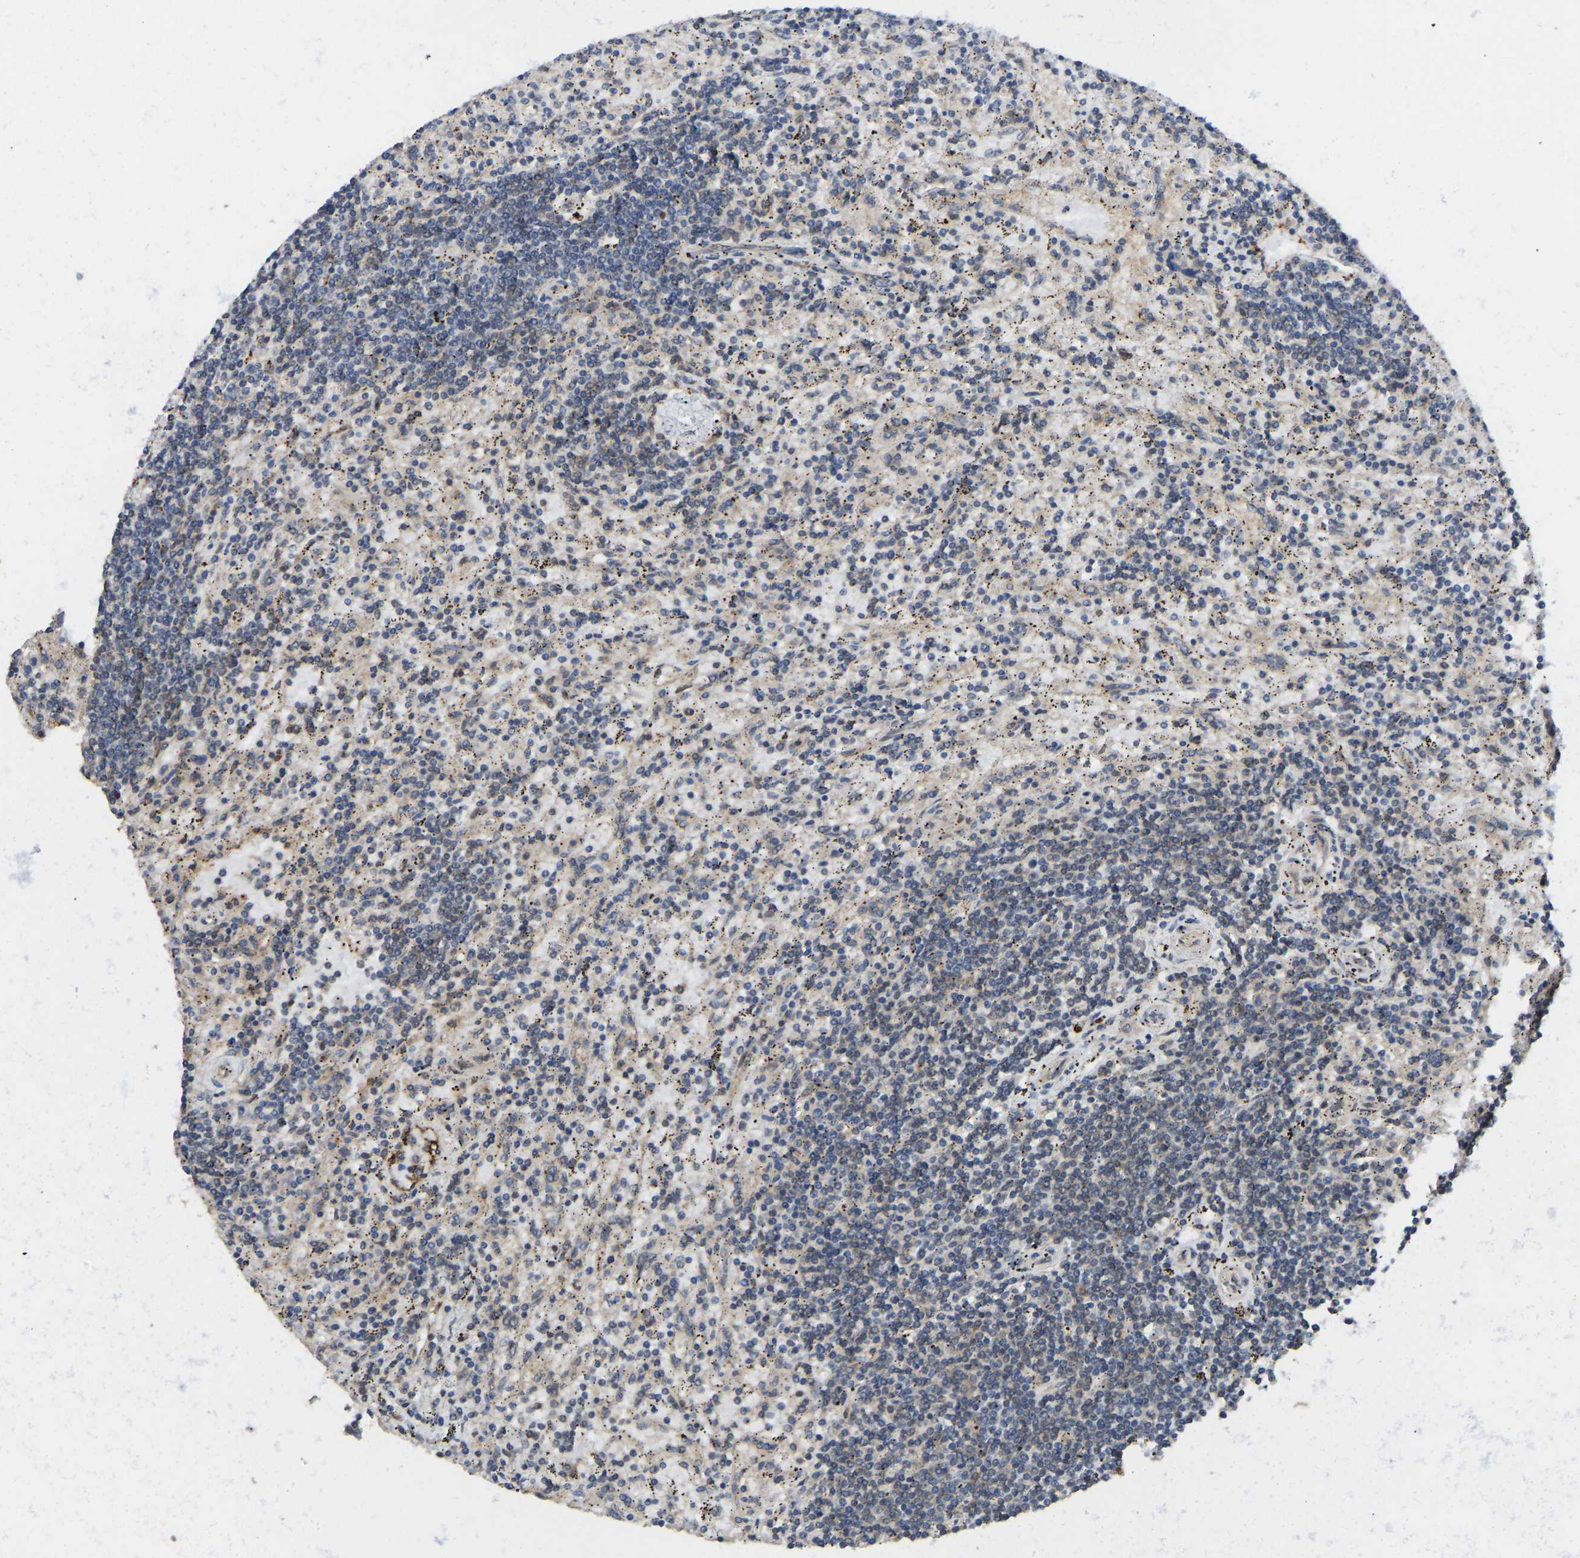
{"staining": {"intensity": "weak", "quantity": "25%-75%", "location": "cytoplasmic/membranous"}, "tissue": "lymphoma", "cell_type": "Tumor cells", "image_type": "cancer", "snomed": [{"axis": "morphology", "description": "Malignant lymphoma, non-Hodgkin's type, Low grade"}, {"axis": "topography", "description": "Spleen"}], "caption": "Protein expression analysis of malignant lymphoma, non-Hodgkin's type (low-grade) exhibits weak cytoplasmic/membranous staining in approximately 25%-75% of tumor cells.", "gene": "NDRG3", "patient": {"sex": "male", "age": 76}}